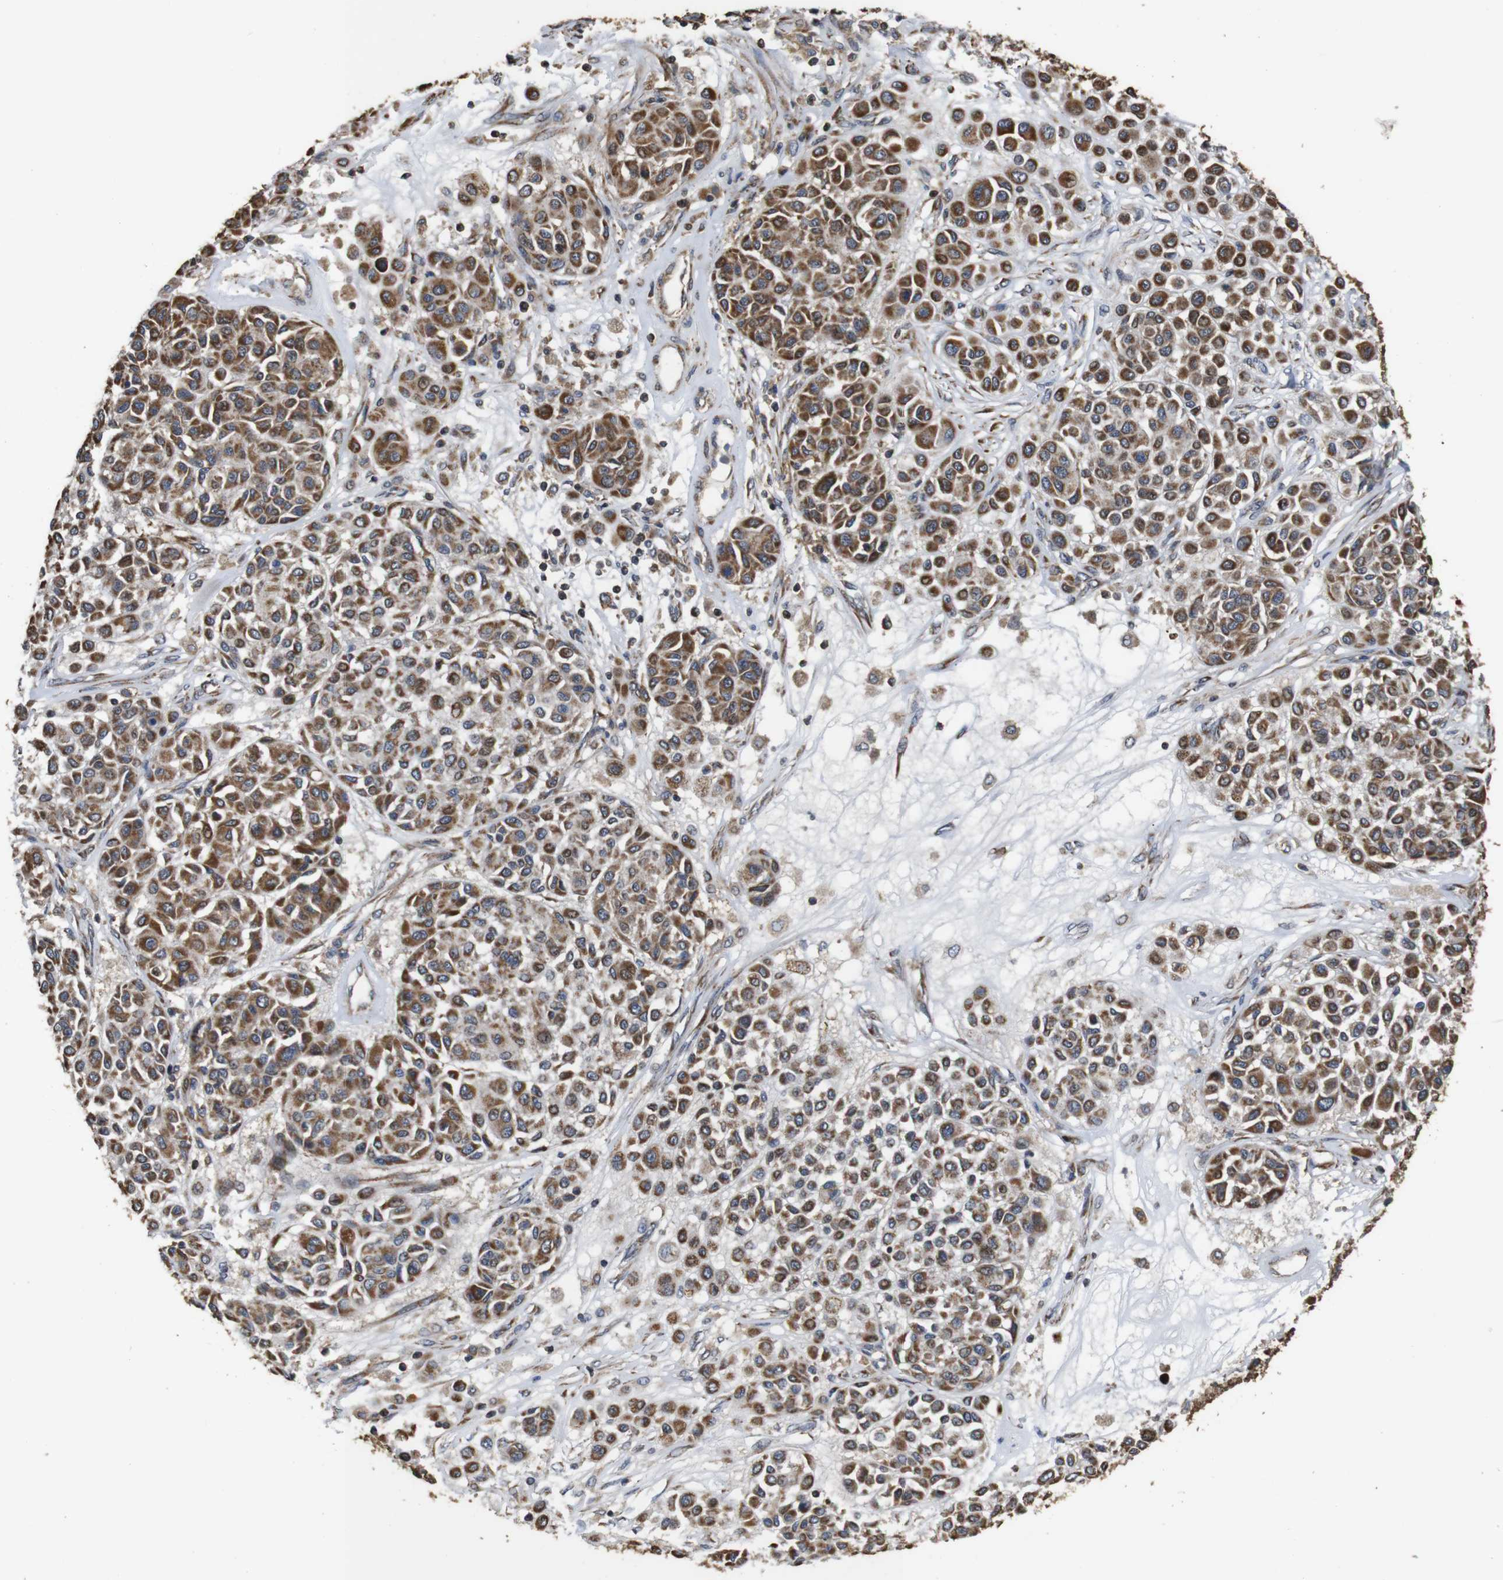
{"staining": {"intensity": "moderate", "quantity": "25%-75%", "location": "cytoplasmic/membranous"}, "tissue": "melanoma", "cell_type": "Tumor cells", "image_type": "cancer", "snomed": [{"axis": "morphology", "description": "Malignant melanoma, Metastatic site"}, {"axis": "topography", "description": "Soft tissue"}], "caption": "A medium amount of moderate cytoplasmic/membranous positivity is appreciated in about 25%-75% of tumor cells in malignant melanoma (metastatic site) tissue. (DAB IHC, brown staining for protein, blue staining for nuclei).", "gene": "SNN", "patient": {"sex": "male", "age": 41}}